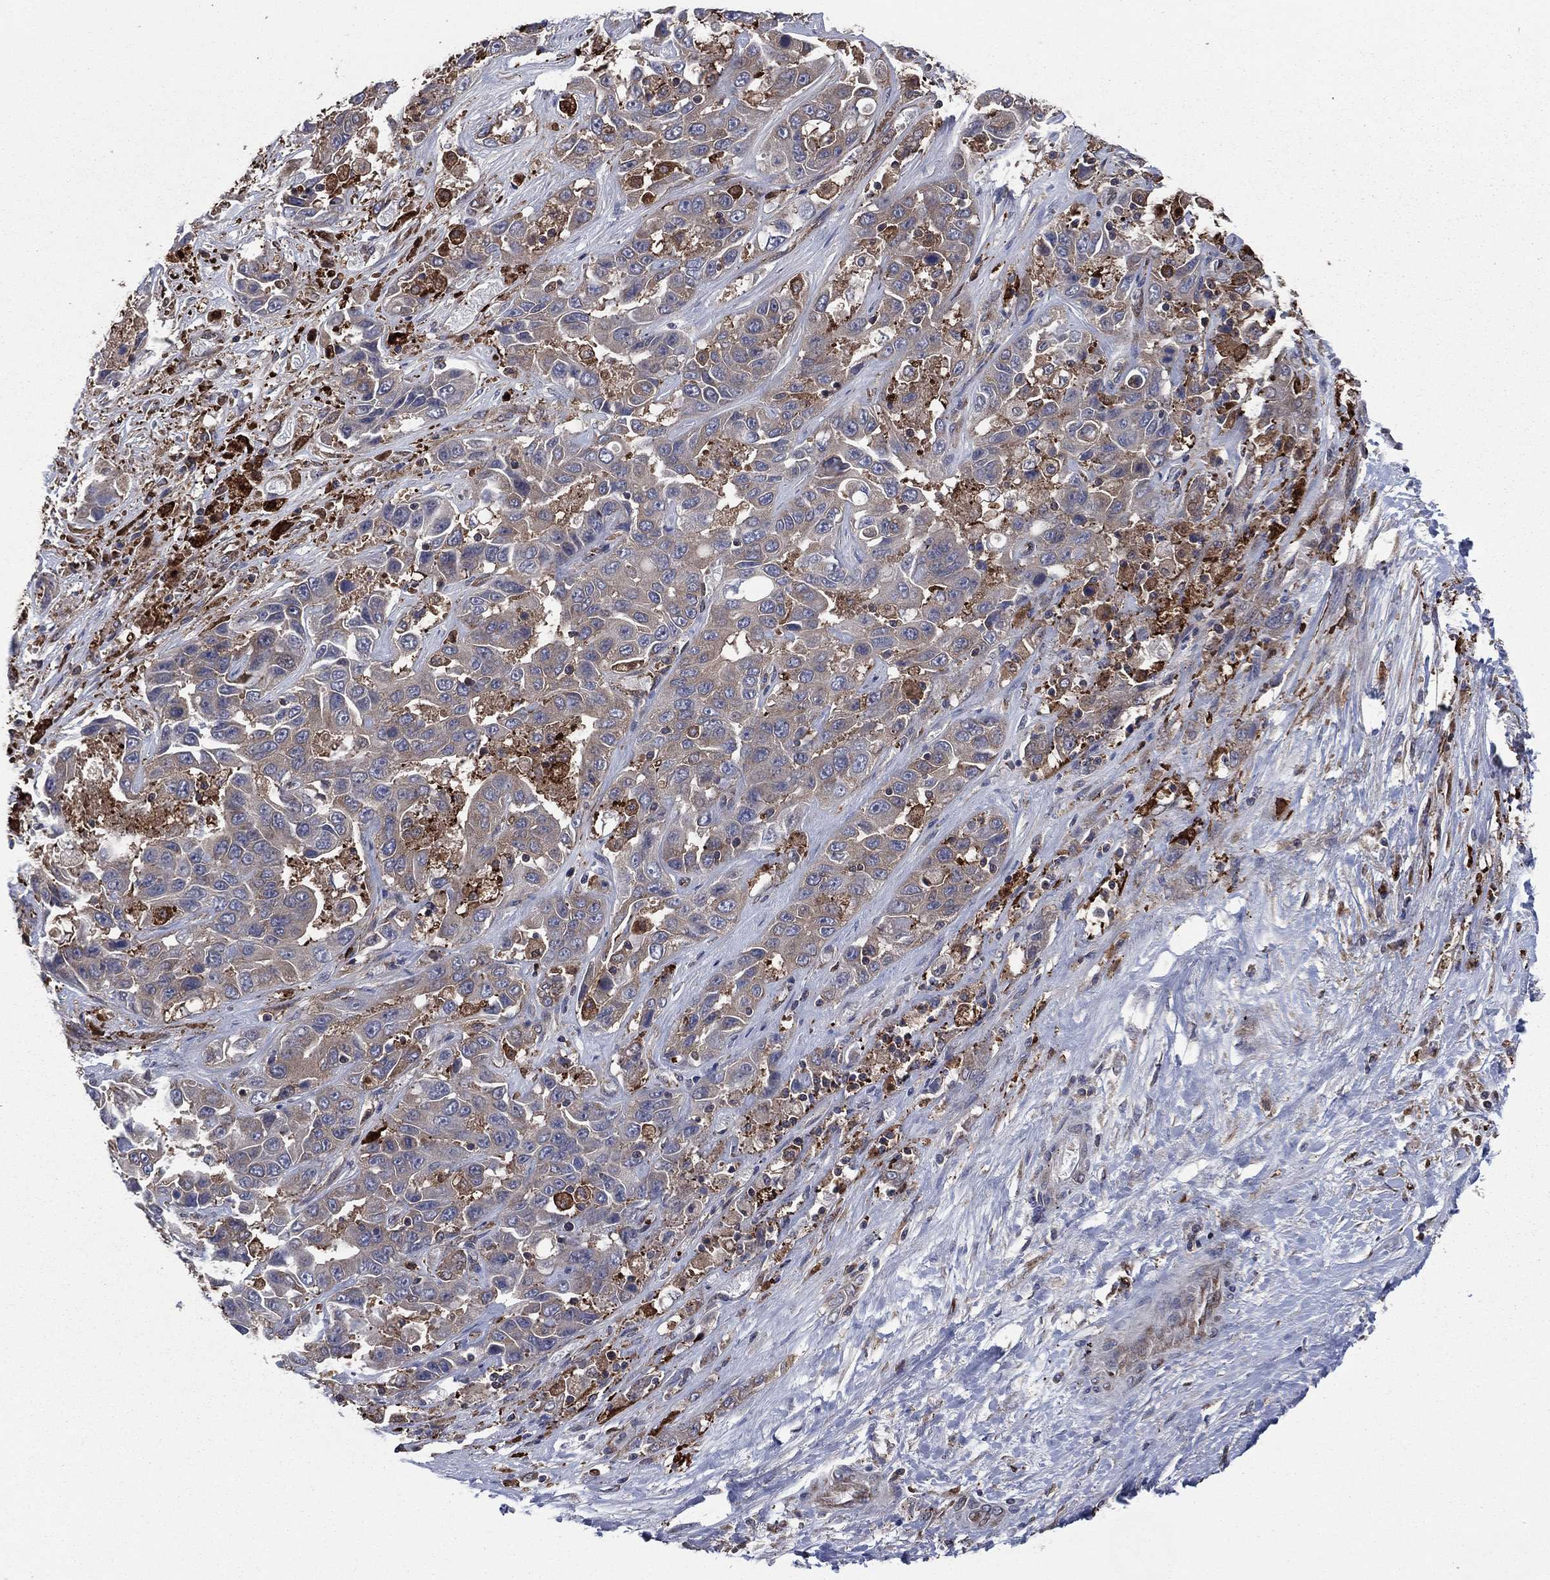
{"staining": {"intensity": "weak", "quantity": "<25%", "location": "cytoplasmic/membranous"}, "tissue": "liver cancer", "cell_type": "Tumor cells", "image_type": "cancer", "snomed": [{"axis": "morphology", "description": "Cholangiocarcinoma"}, {"axis": "topography", "description": "Liver"}], "caption": "Immunohistochemistry (IHC) micrograph of human liver cancer stained for a protein (brown), which displays no positivity in tumor cells.", "gene": "C2orf76", "patient": {"sex": "female", "age": 52}}